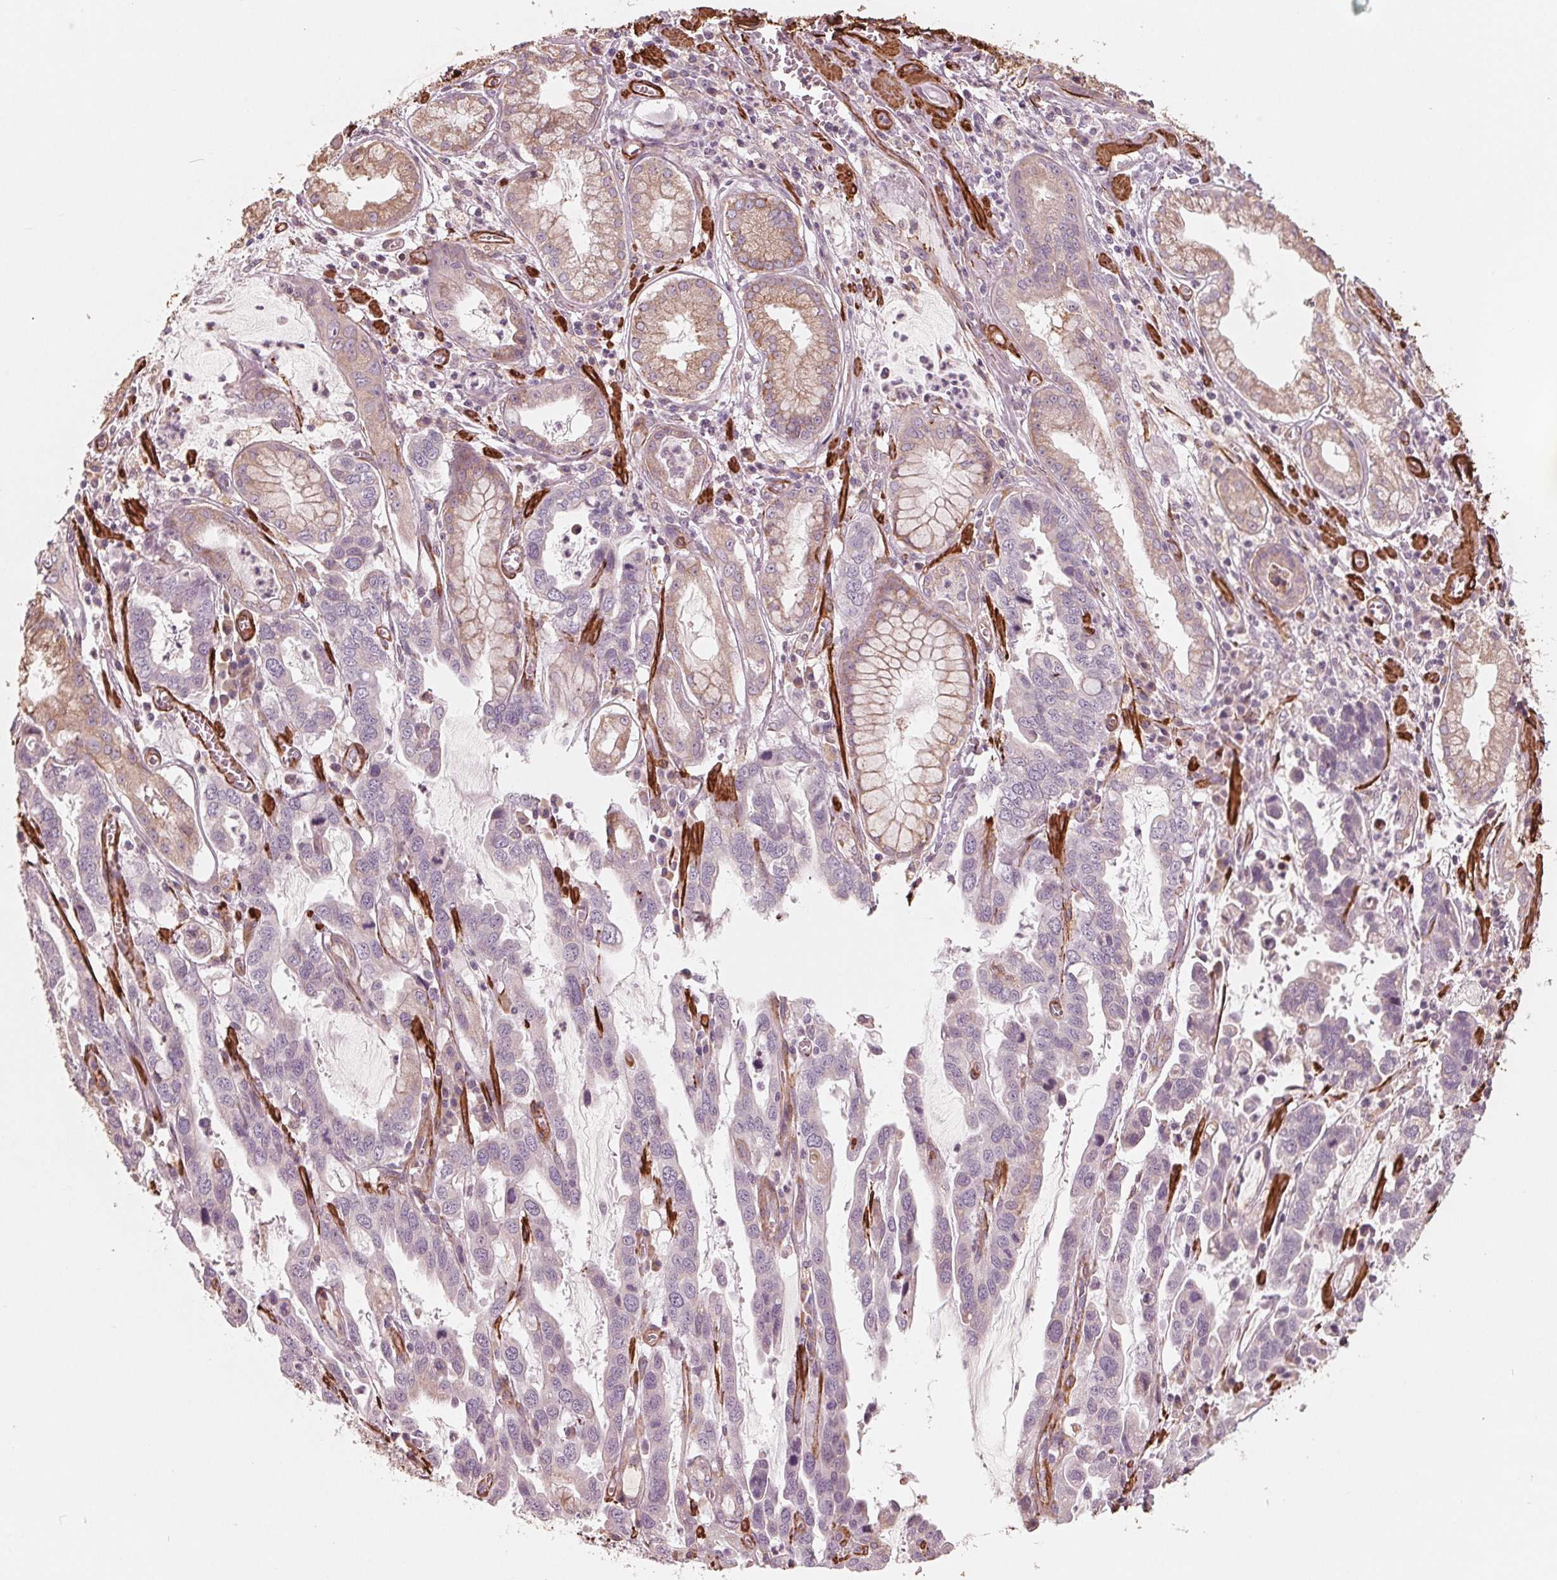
{"staining": {"intensity": "negative", "quantity": "none", "location": "none"}, "tissue": "stomach cancer", "cell_type": "Tumor cells", "image_type": "cancer", "snomed": [{"axis": "morphology", "description": "Adenocarcinoma, NOS"}, {"axis": "topography", "description": "Stomach, lower"}], "caption": "This is an immunohistochemistry (IHC) photomicrograph of human stomach cancer (adenocarcinoma). There is no staining in tumor cells.", "gene": "MIER3", "patient": {"sex": "female", "age": 76}}